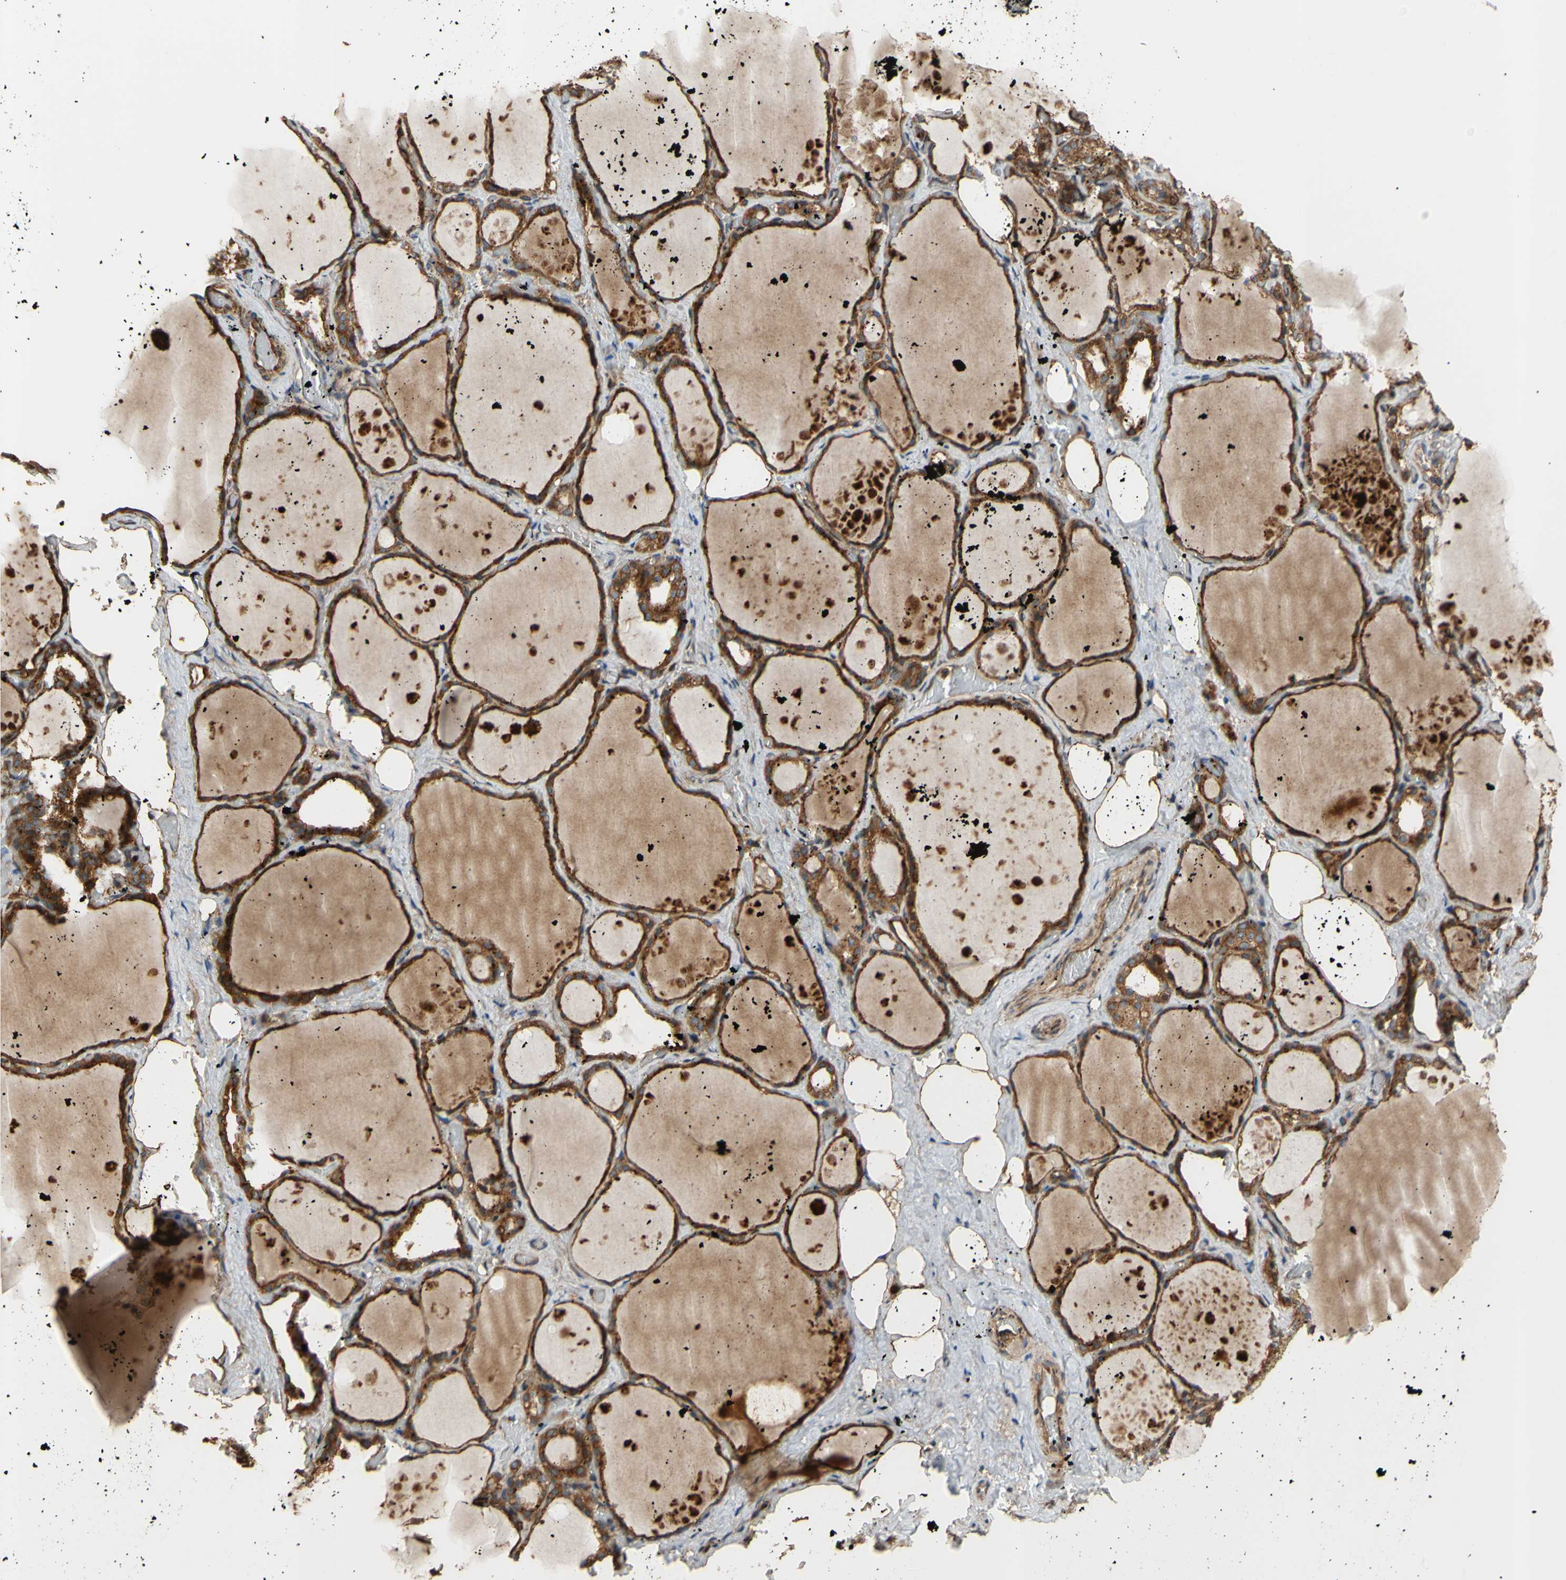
{"staining": {"intensity": "strong", "quantity": ">75%", "location": "cytoplasmic/membranous"}, "tissue": "thyroid gland", "cell_type": "Glandular cells", "image_type": "normal", "snomed": [{"axis": "morphology", "description": "Normal tissue, NOS"}, {"axis": "topography", "description": "Thyroid gland"}], "caption": "A brown stain labels strong cytoplasmic/membranous positivity of a protein in glandular cells of normal human thyroid gland. (brown staining indicates protein expression, while blue staining denotes nuclei).", "gene": "TUBG2", "patient": {"sex": "male", "age": 61}}